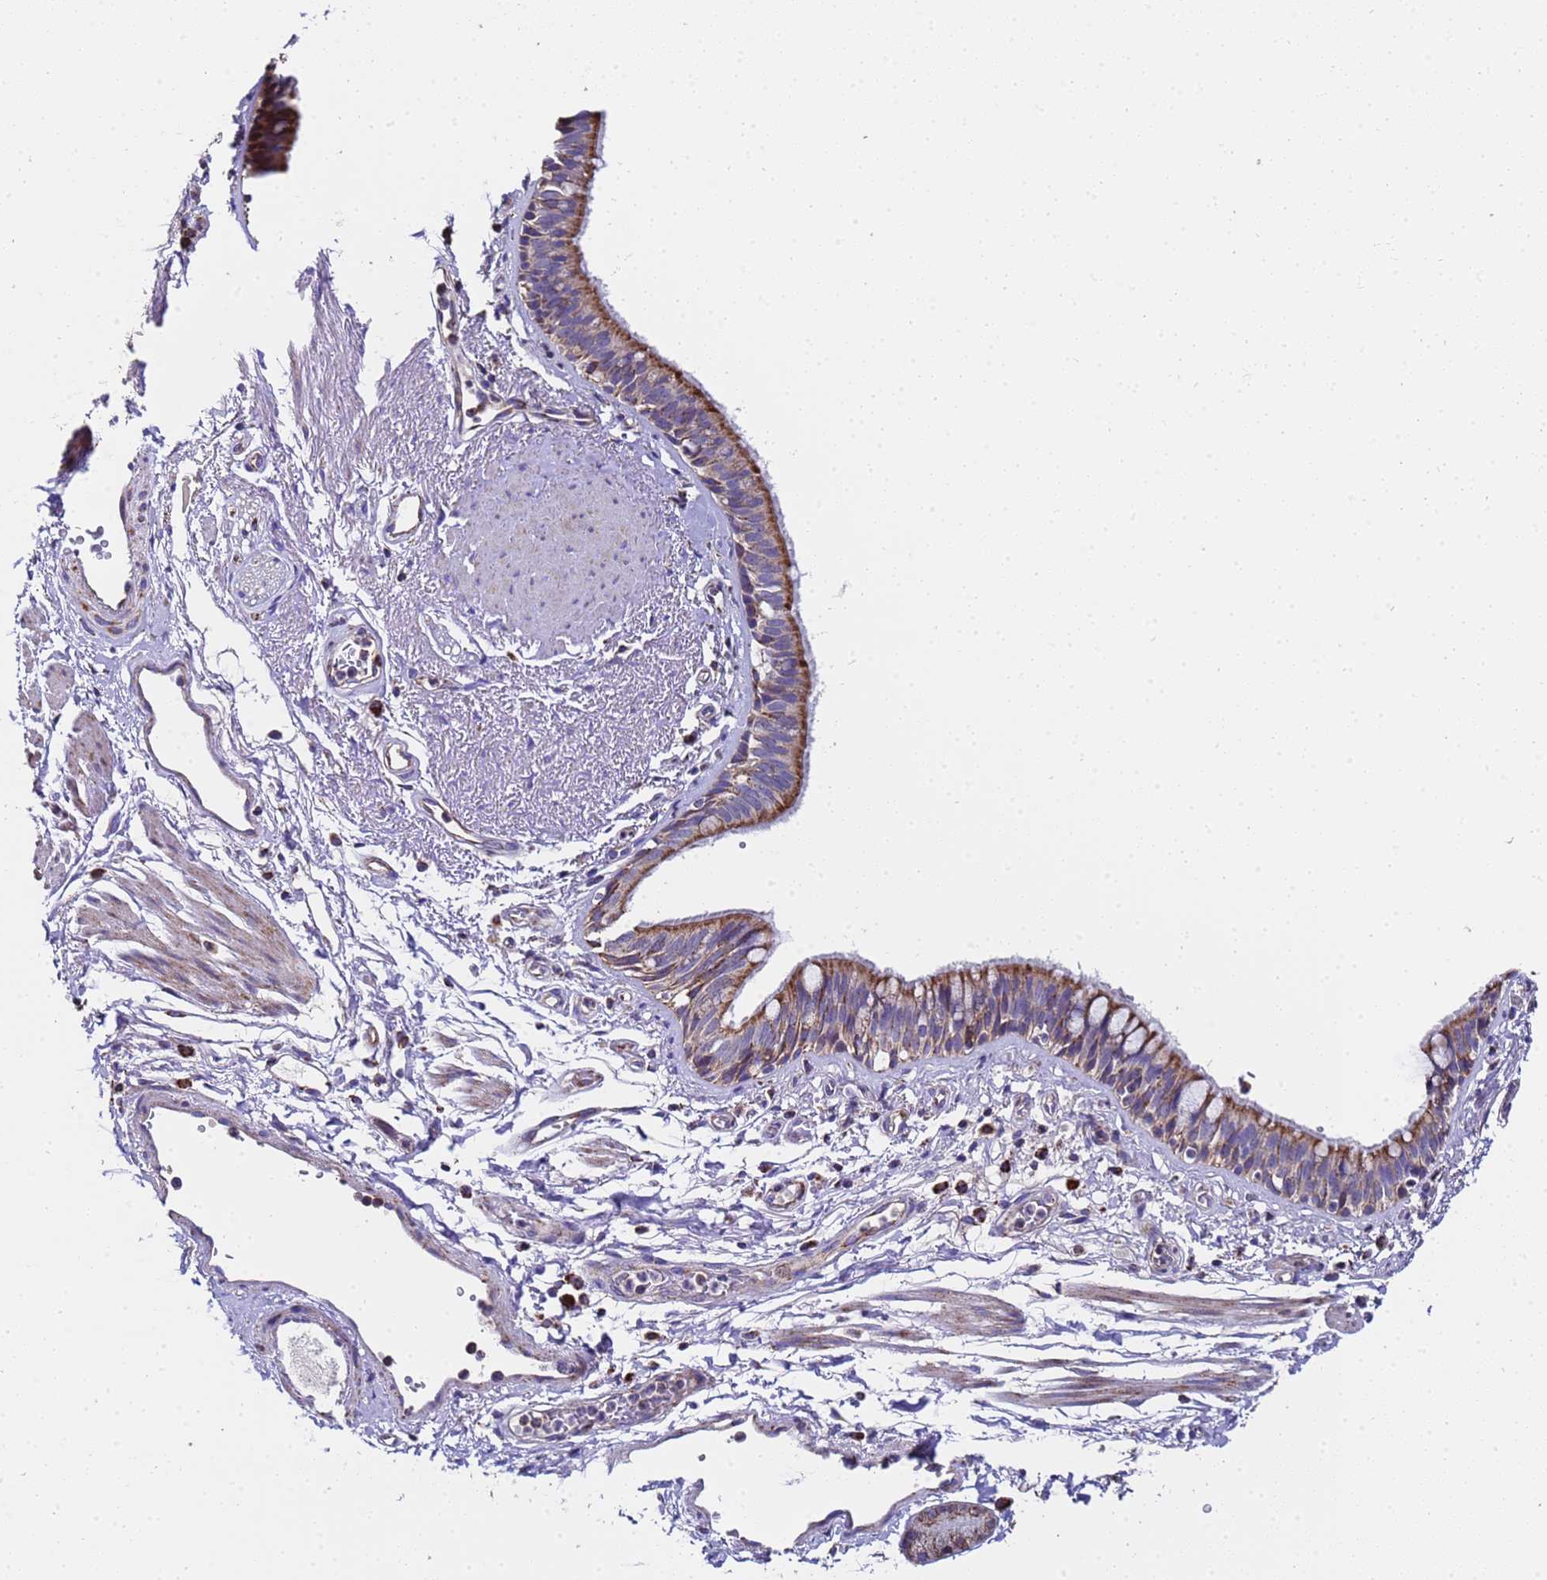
{"staining": {"intensity": "strong", "quantity": ">75%", "location": "cytoplasmic/membranous"}, "tissue": "bronchus", "cell_type": "Respiratory epithelial cells", "image_type": "normal", "snomed": [{"axis": "morphology", "description": "Normal tissue, NOS"}, {"axis": "morphology", "description": "Neoplasm, uncertain whether benign or malignant"}, {"axis": "topography", "description": "Bronchus"}, {"axis": "topography", "description": "Lung"}], "caption": "Human bronchus stained for a protein (brown) exhibits strong cytoplasmic/membranous positive expression in approximately >75% of respiratory epithelial cells.", "gene": "MRPS12", "patient": {"sex": "male", "age": 55}}